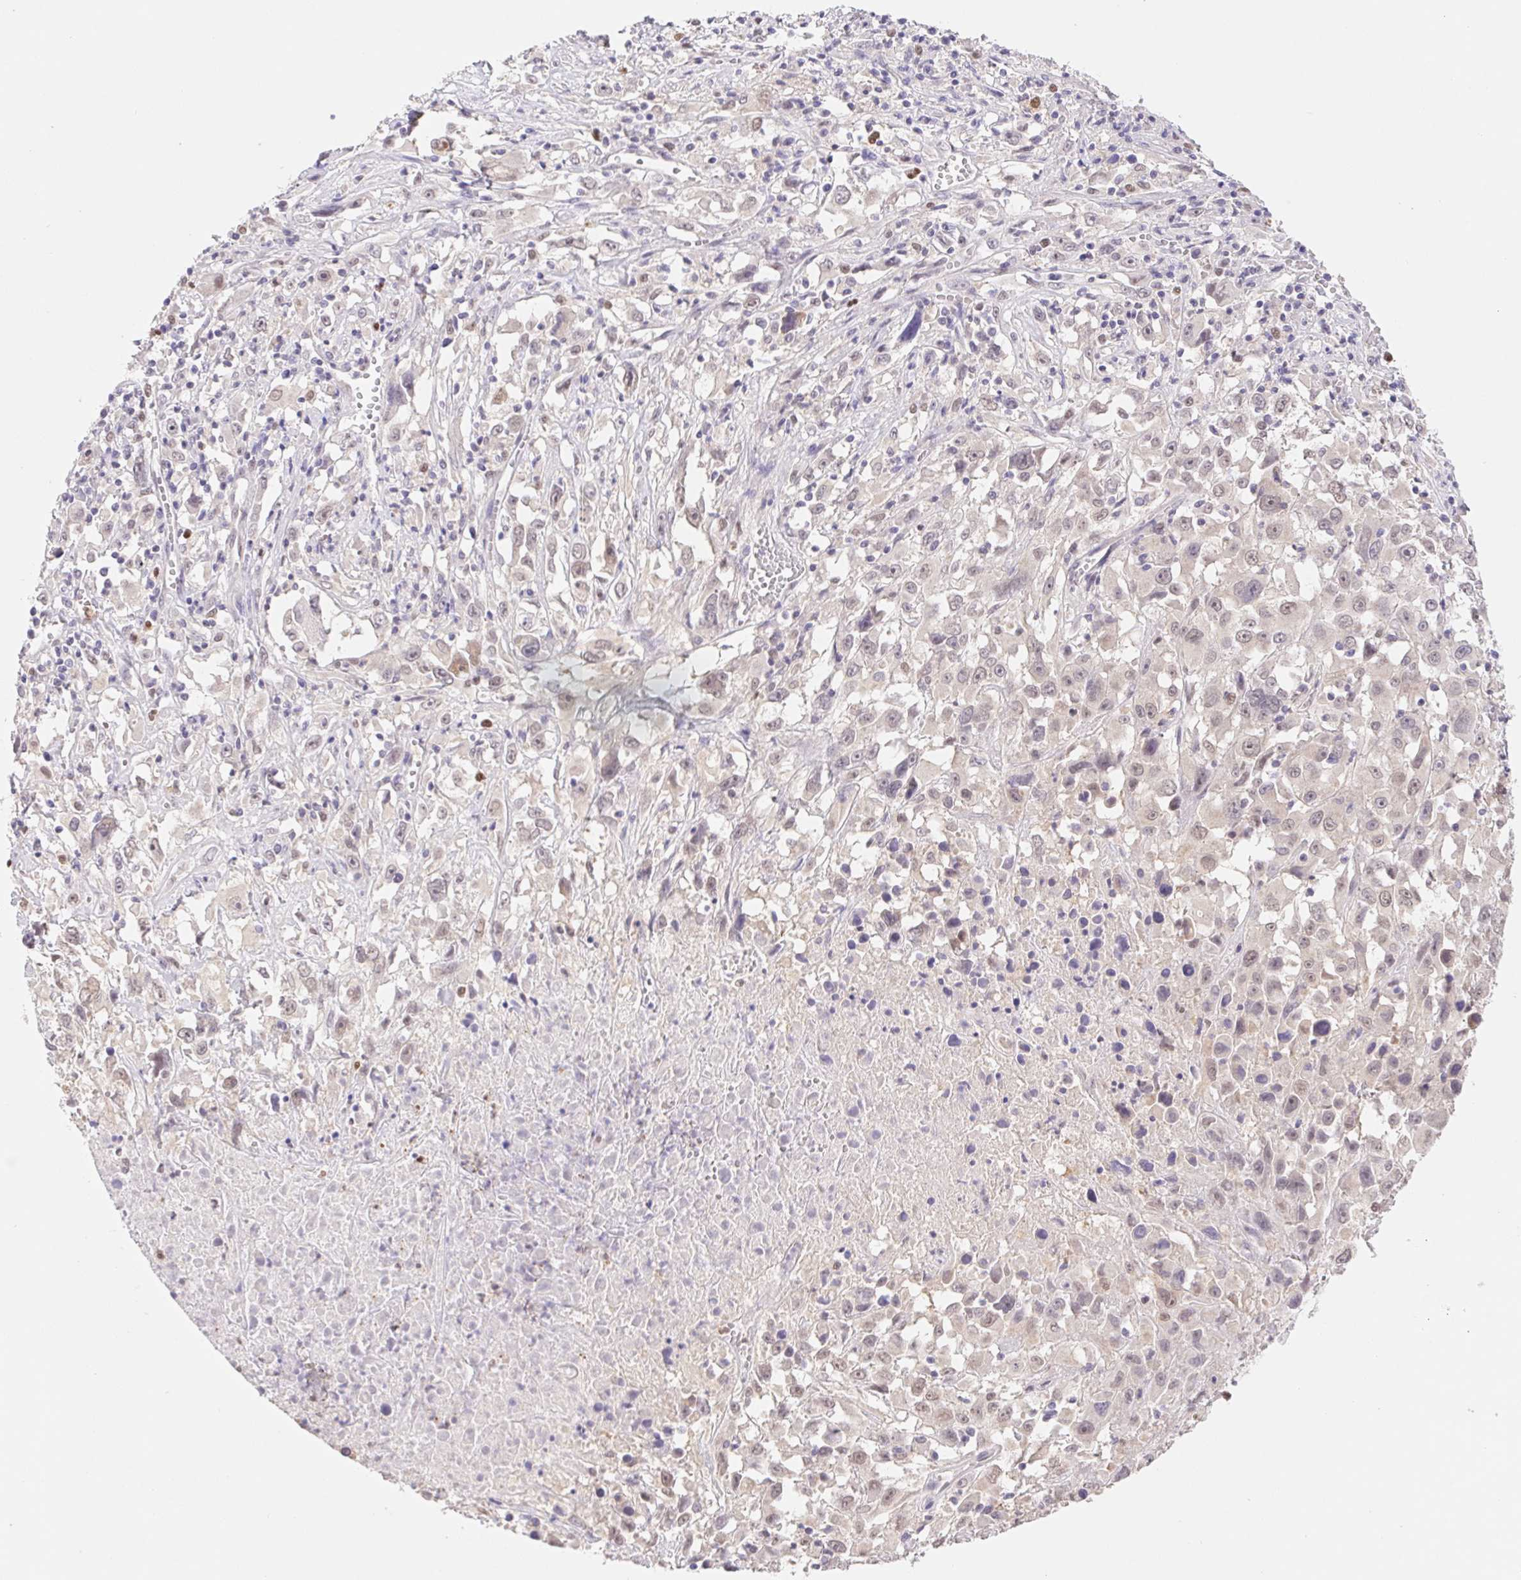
{"staining": {"intensity": "weak", "quantity": "<25%", "location": "nuclear"}, "tissue": "melanoma", "cell_type": "Tumor cells", "image_type": "cancer", "snomed": [{"axis": "morphology", "description": "Malignant melanoma, Metastatic site"}, {"axis": "topography", "description": "Soft tissue"}], "caption": "DAB (3,3'-diaminobenzidine) immunohistochemical staining of human malignant melanoma (metastatic site) reveals no significant expression in tumor cells.", "gene": "L3MBTL4", "patient": {"sex": "male", "age": 50}}